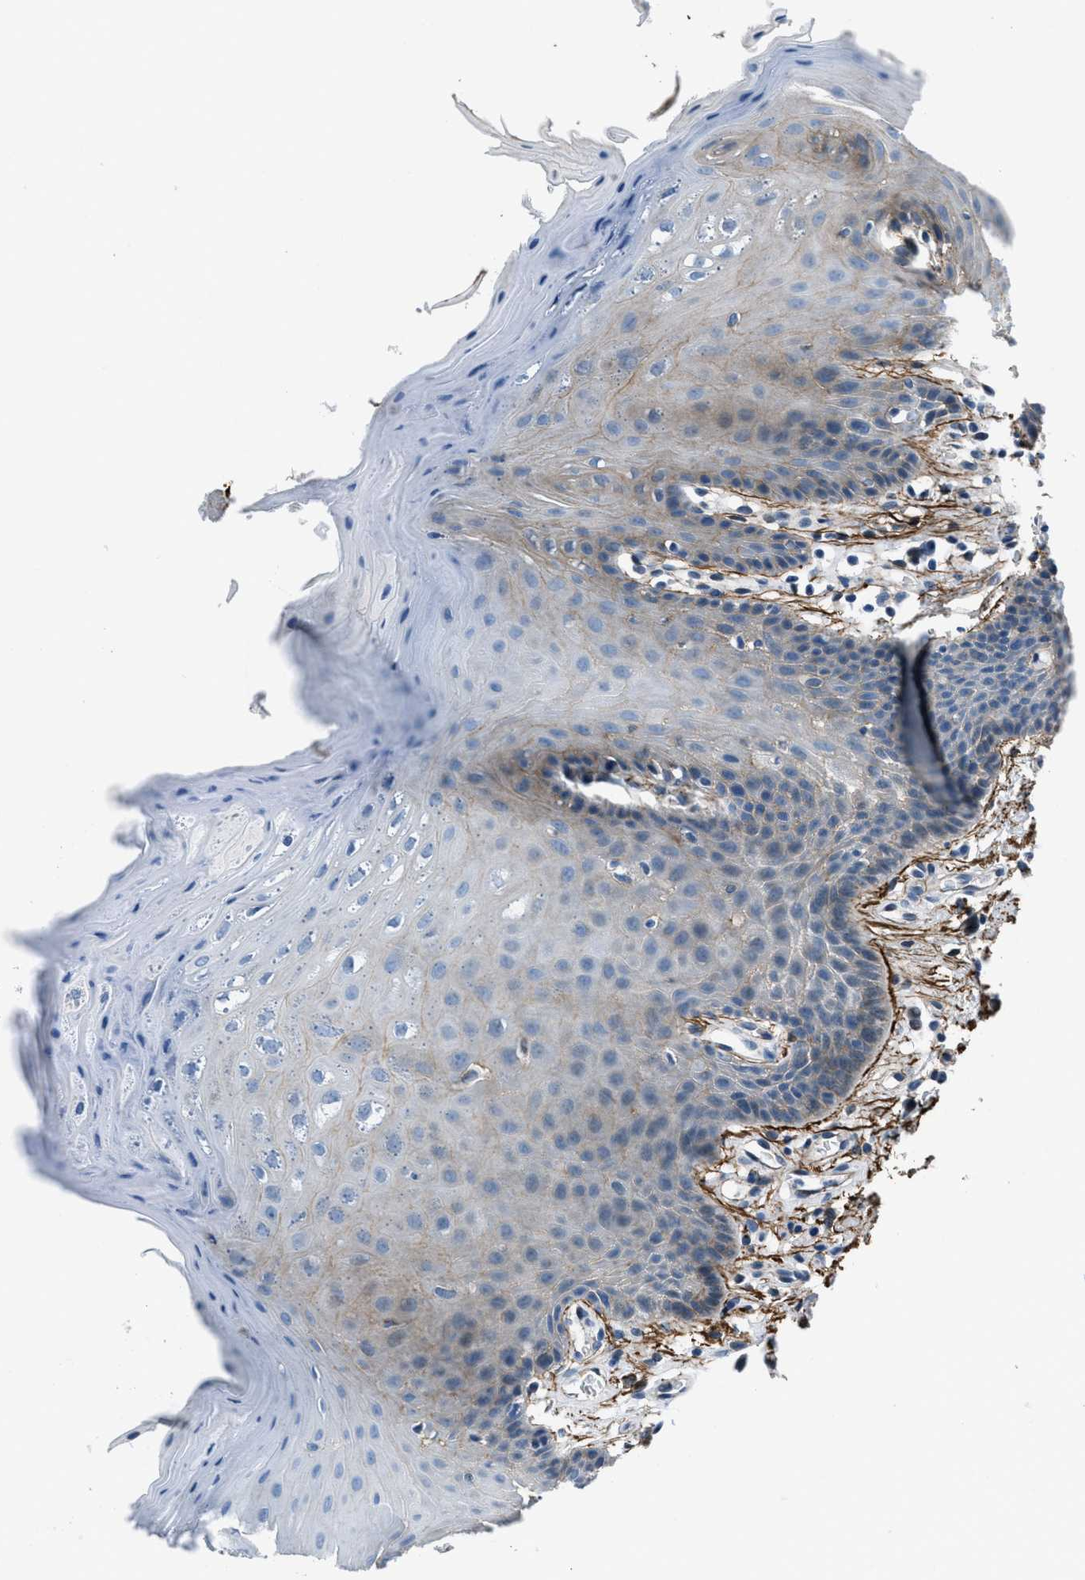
{"staining": {"intensity": "weak", "quantity": "<25%", "location": "cytoplasmic/membranous"}, "tissue": "oral mucosa", "cell_type": "Squamous epithelial cells", "image_type": "normal", "snomed": [{"axis": "morphology", "description": "Normal tissue, NOS"}, {"axis": "morphology", "description": "Squamous cell carcinoma, NOS"}, {"axis": "topography", "description": "Oral tissue"}, {"axis": "topography", "description": "Head-Neck"}], "caption": "This histopathology image is of normal oral mucosa stained with immunohistochemistry (IHC) to label a protein in brown with the nuclei are counter-stained blue. There is no staining in squamous epithelial cells. Brightfield microscopy of IHC stained with DAB (brown) and hematoxylin (blue), captured at high magnification.", "gene": "FBN1", "patient": {"sex": "male", "age": 71}}